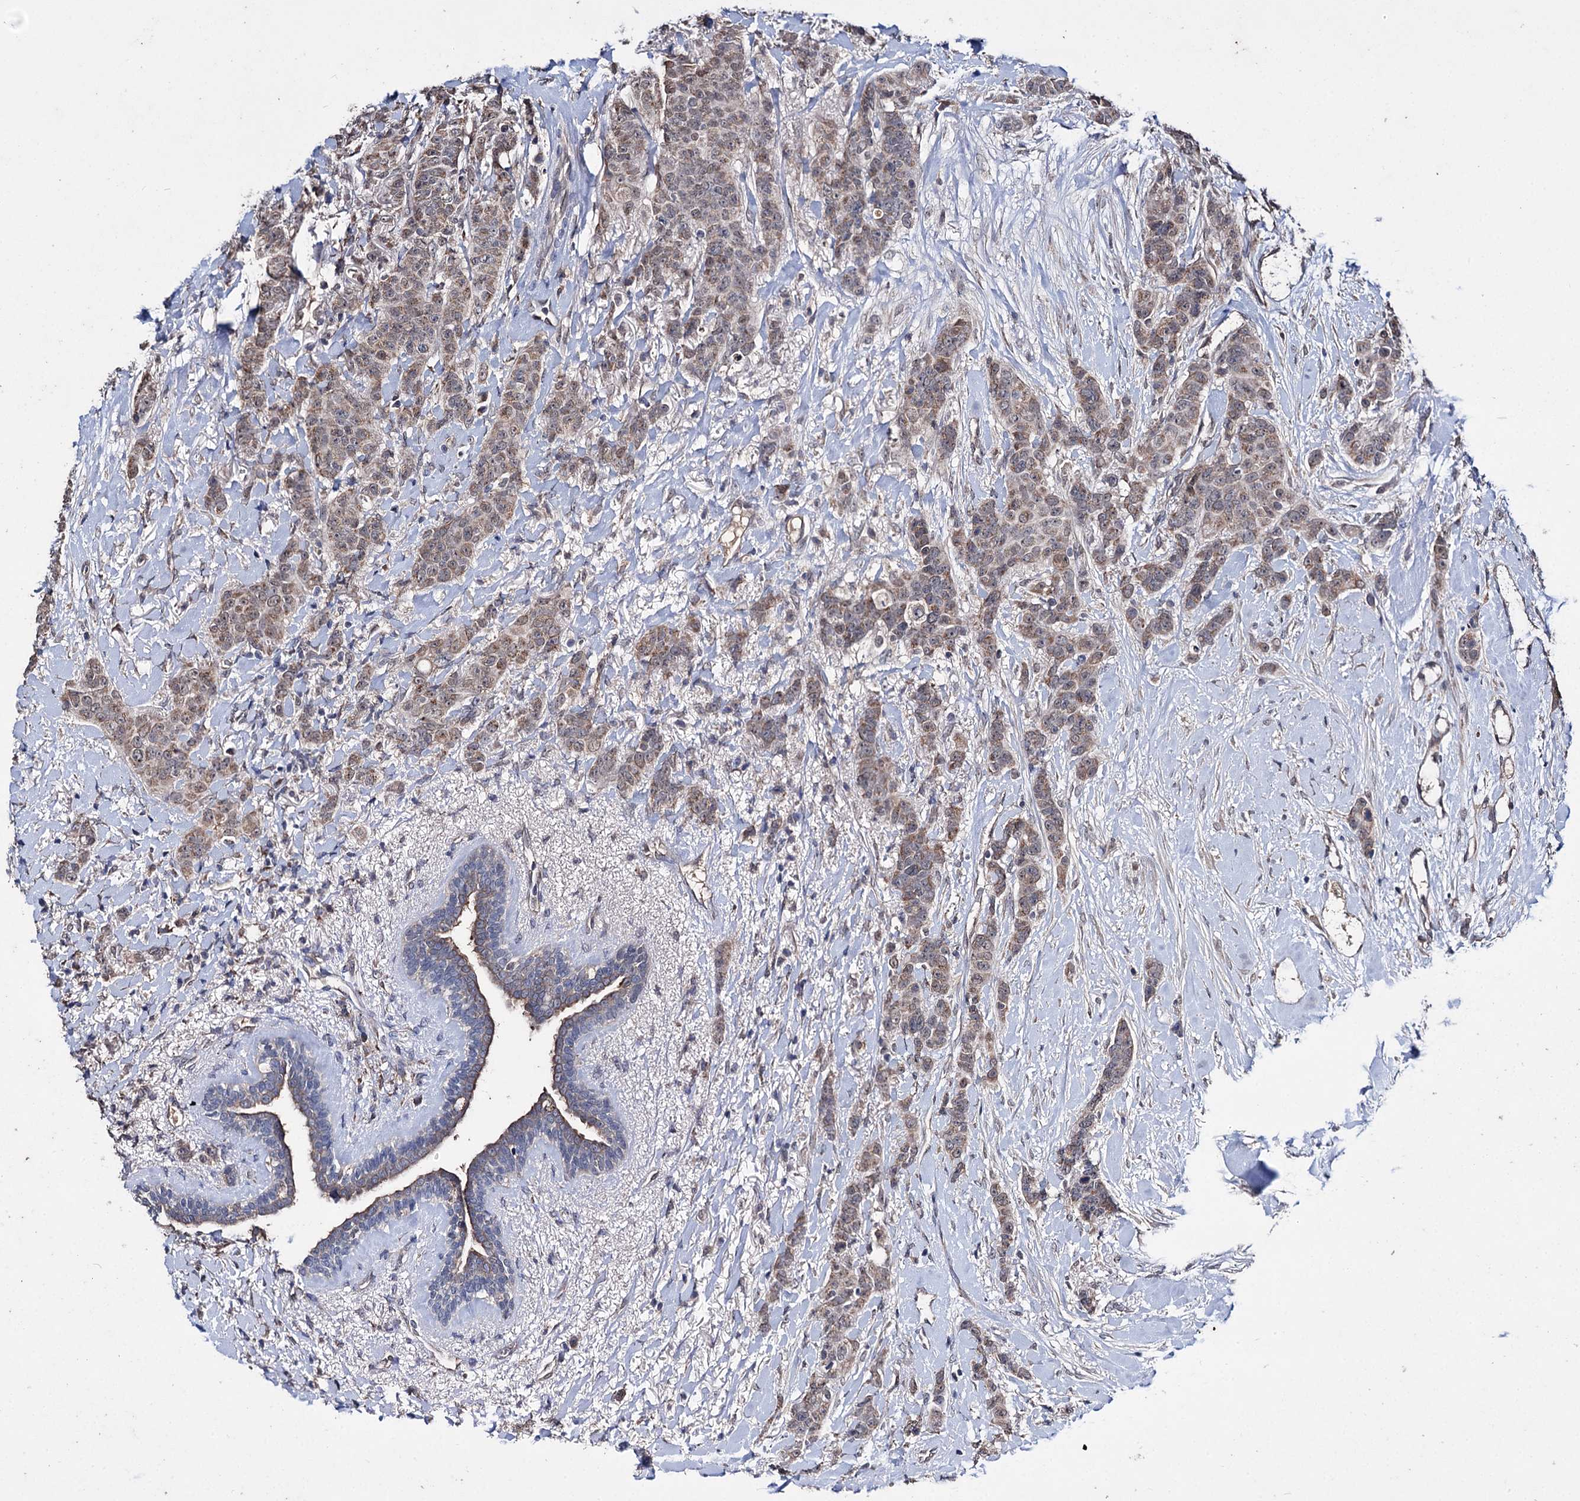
{"staining": {"intensity": "moderate", "quantity": ">75%", "location": "cytoplasmic/membranous,nuclear"}, "tissue": "breast cancer", "cell_type": "Tumor cells", "image_type": "cancer", "snomed": [{"axis": "morphology", "description": "Duct carcinoma"}, {"axis": "topography", "description": "Breast"}], "caption": "Moderate cytoplasmic/membranous and nuclear positivity for a protein is seen in about >75% of tumor cells of breast cancer (infiltrating ductal carcinoma) using immunohistochemistry (IHC).", "gene": "CLPB", "patient": {"sex": "female", "age": 40}}